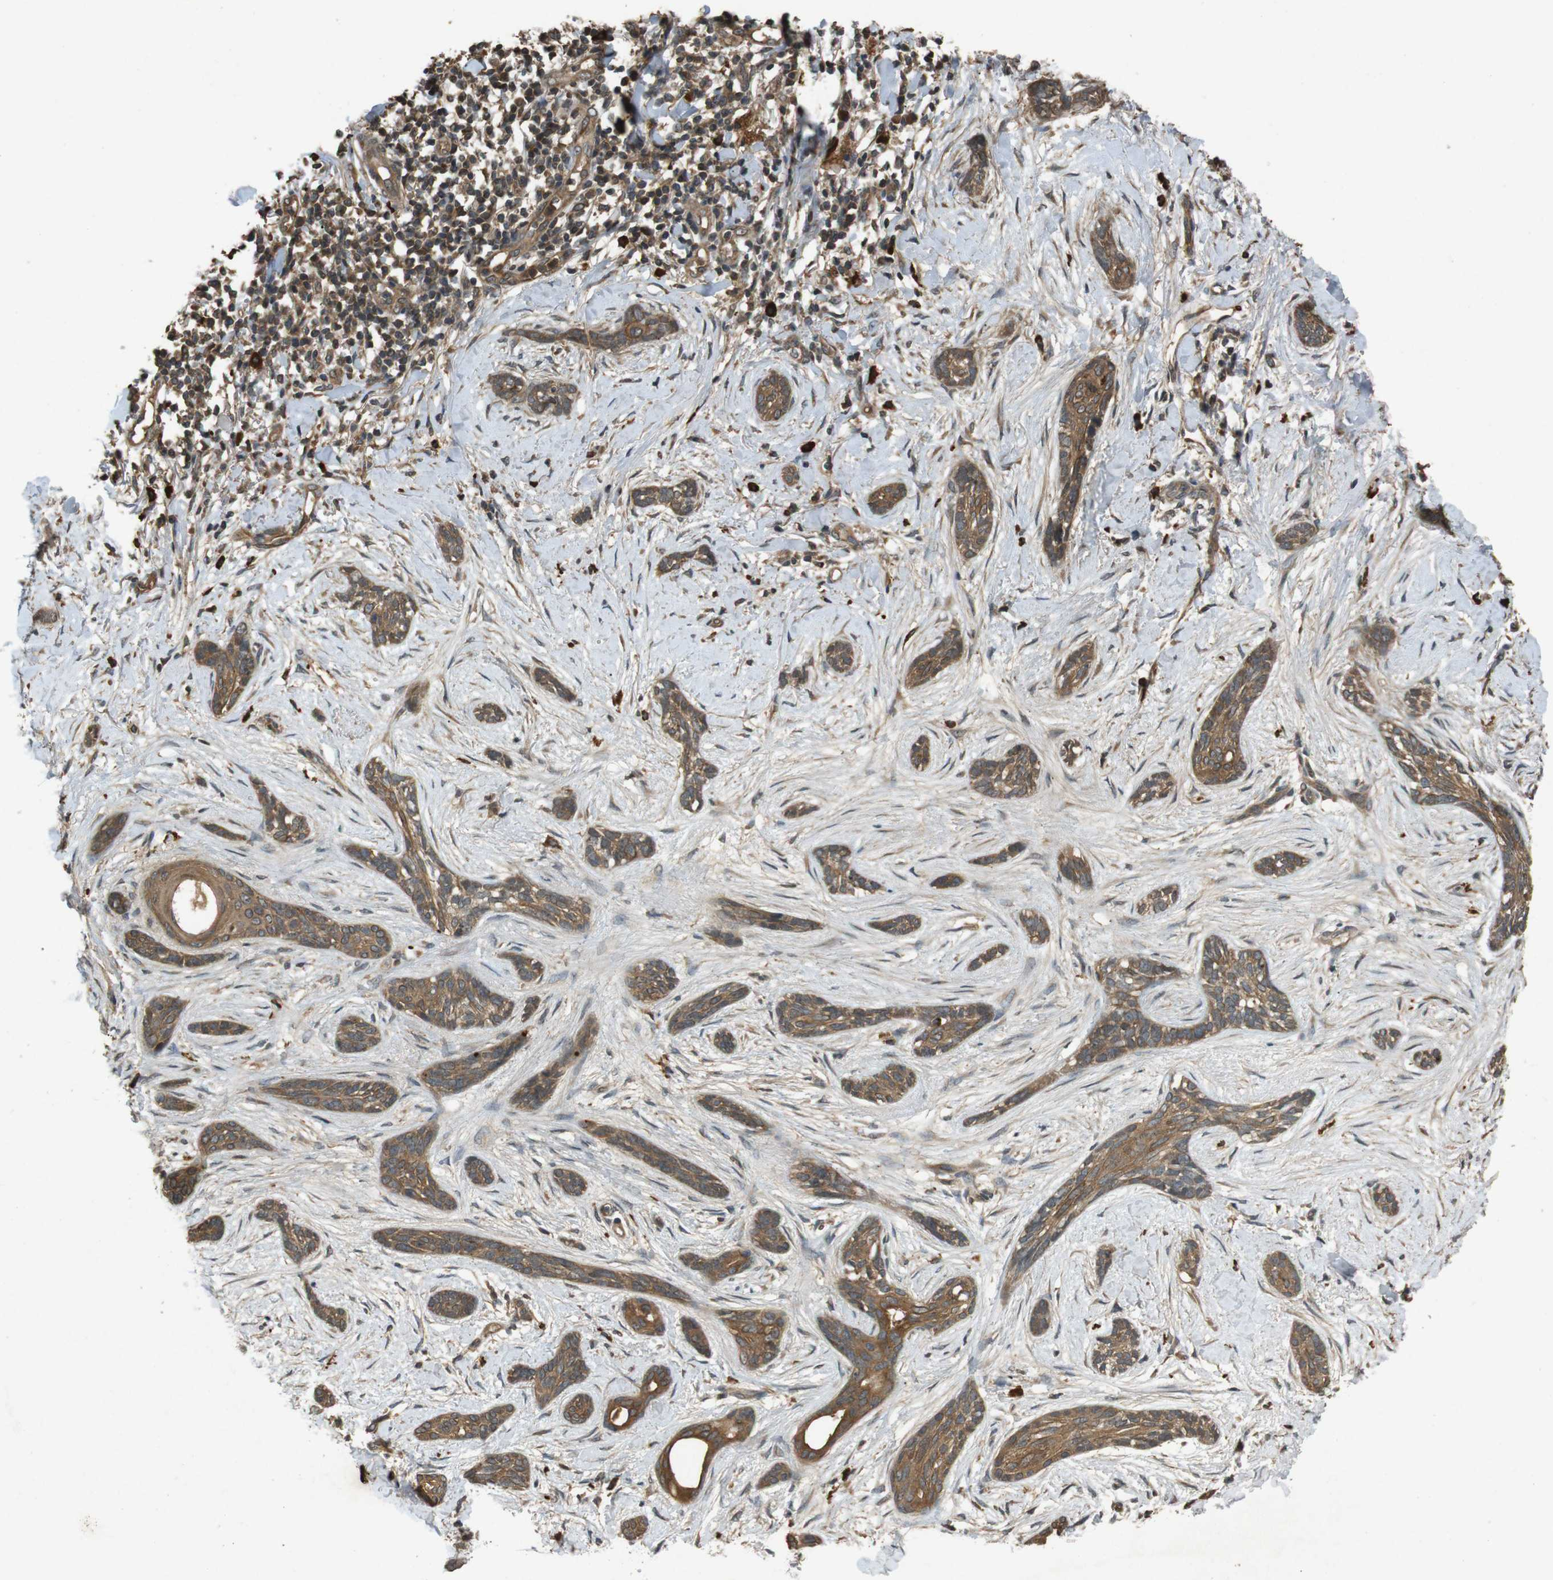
{"staining": {"intensity": "strong", "quantity": ">75%", "location": "cytoplasmic/membranous"}, "tissue": "skin cancer", "cell_type": "Tumor cells", "image_type": "cancer", "snomed": [{"axis": "morphology", "description": "Basal cell carcinoma"}, {"axis": "morphology", "description": "Adnexal tumor, benign"}, {"axis": "topography", "description": "Skin"}], "caption": "Human skin cancer stained with a brown dye exhibits strong cytoplasmic/membranous positive staining in about >75% of tumor cells.", "gene": "TAP1", "patient": {"sex": "female", "age": 42}}